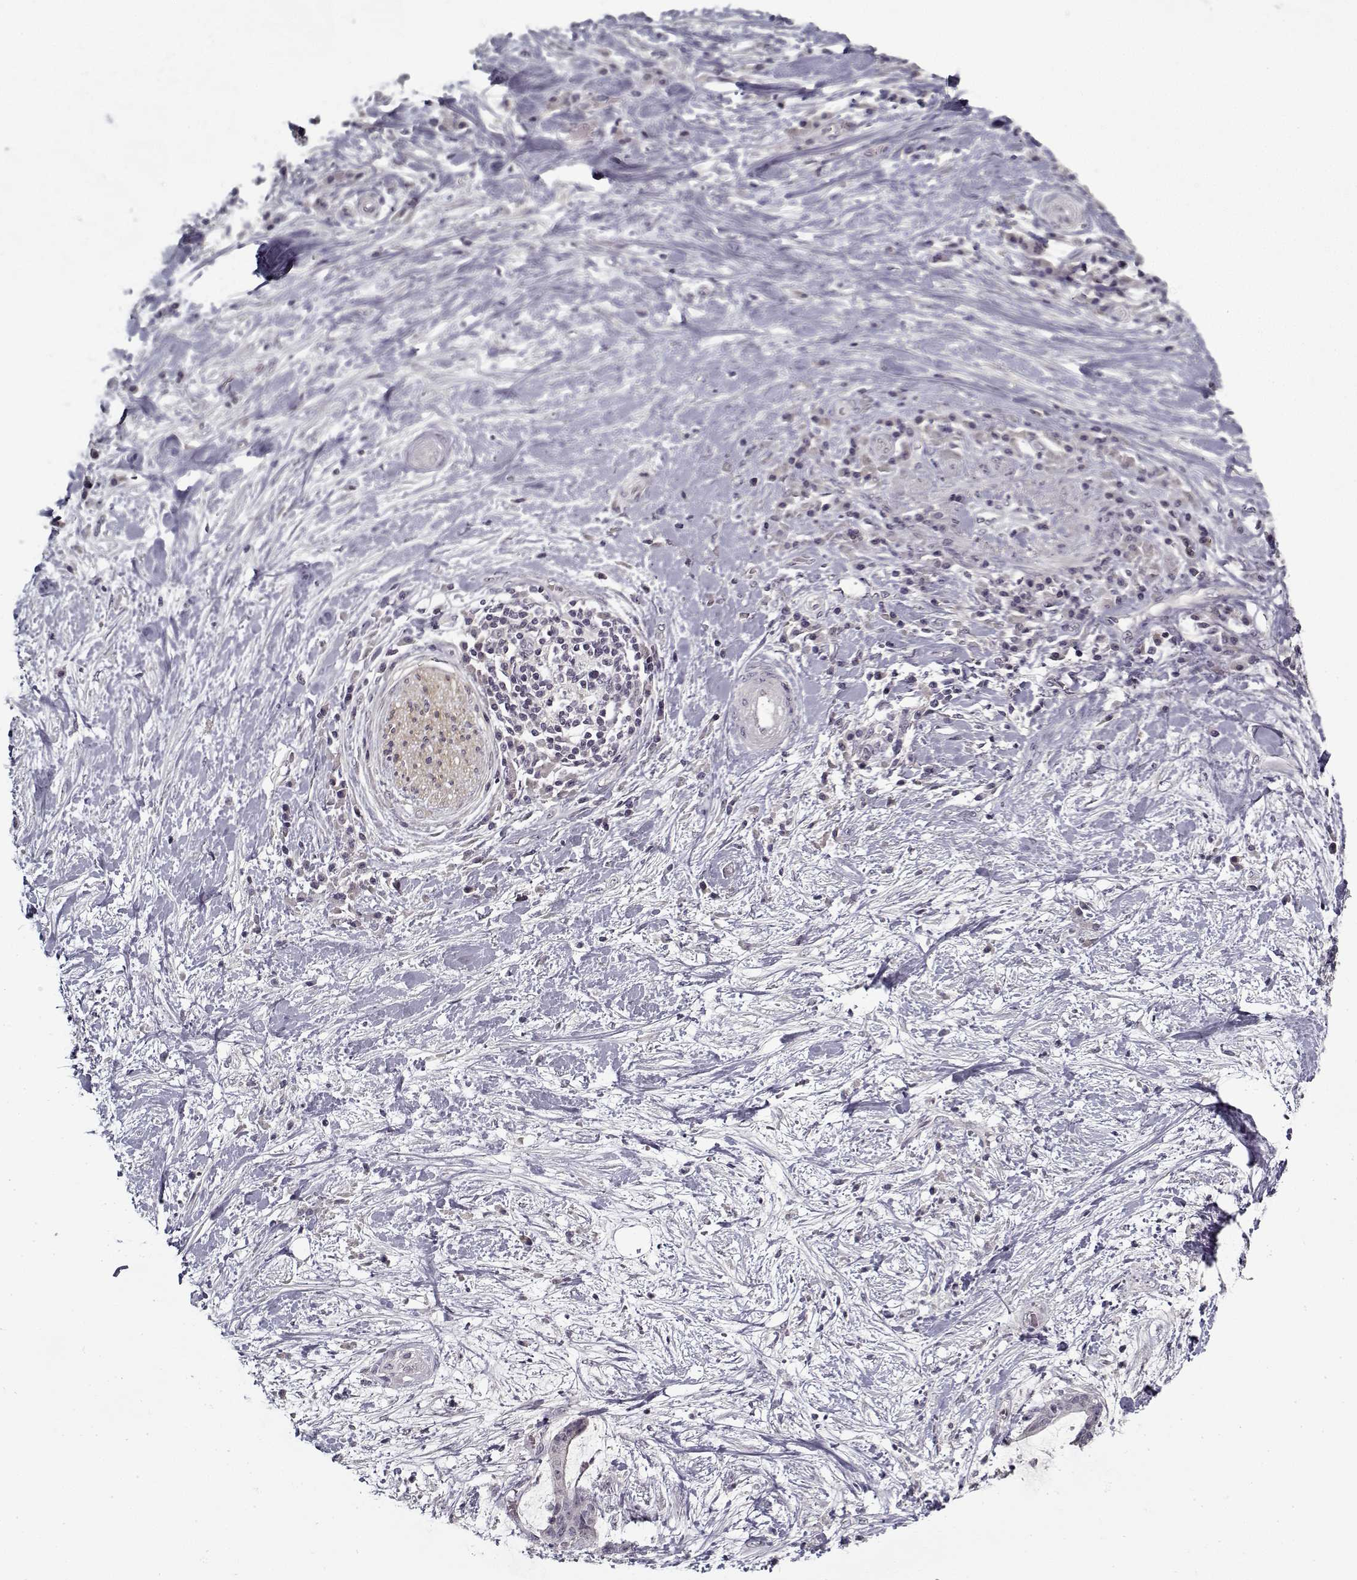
{"staining": {"intensity": "negative", "quantity": "none", "location": "none"}, "tissue": "liver cancer", "cell_type": "Tumor cells", "image_type": "cancer", "snomed": [{"axis": "morphology", "description": "Cholangiocarcinoma"}, {"axis": "topography", "description": "Liver"}], "caption": "Liver cancer was stained to show a protein in brown. There is no significant expression in tumor cells. (Immunohistochemistry, brightfield microscopy, high magnification).", "gene": "LAMA2", "patient": {"sex": "female", "age": 73}}